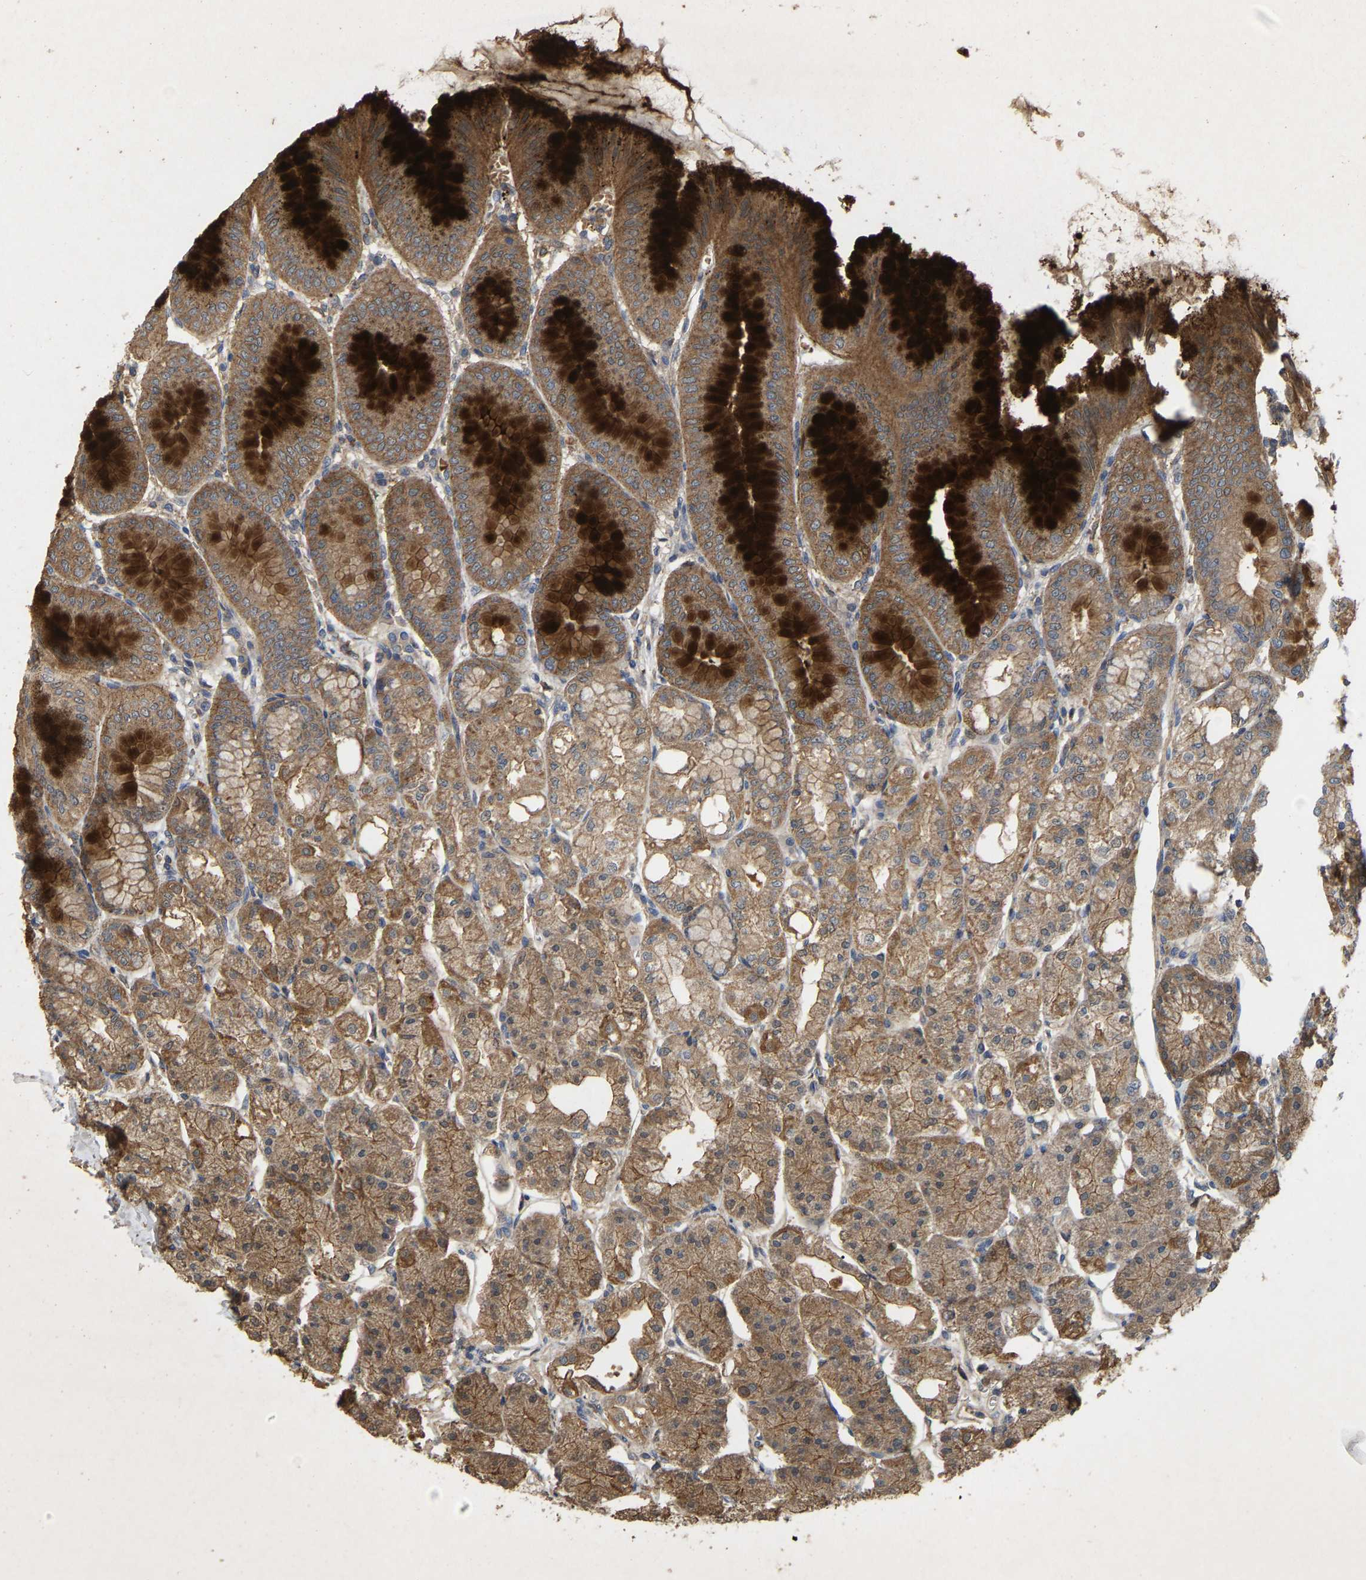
{"staining": {"intensity": "strong", "quantity": ">75%", "location": "cytoplasmic/membranous"}, "tissue": "stomach", "cell_type": "Glandular cells", "image_type": "normal", "snomed": [{"axis": "morphology", "description": "Normal tissue, NOS"}, {"axis": "topography", "description": "Stomach, lower"}], "caption": "IHC histopathology image of unremarkable stomach: stomach stained using immunohistochemistry (IHC) demonstrates high levels of strong protein expression localized specifically in the cytoplasmic/membranous of glandular cells, appearing as a cytoplasmic/membranous brown color.", "gene": "LPAR2", "patient": {"sex": "male", "age": 71}}